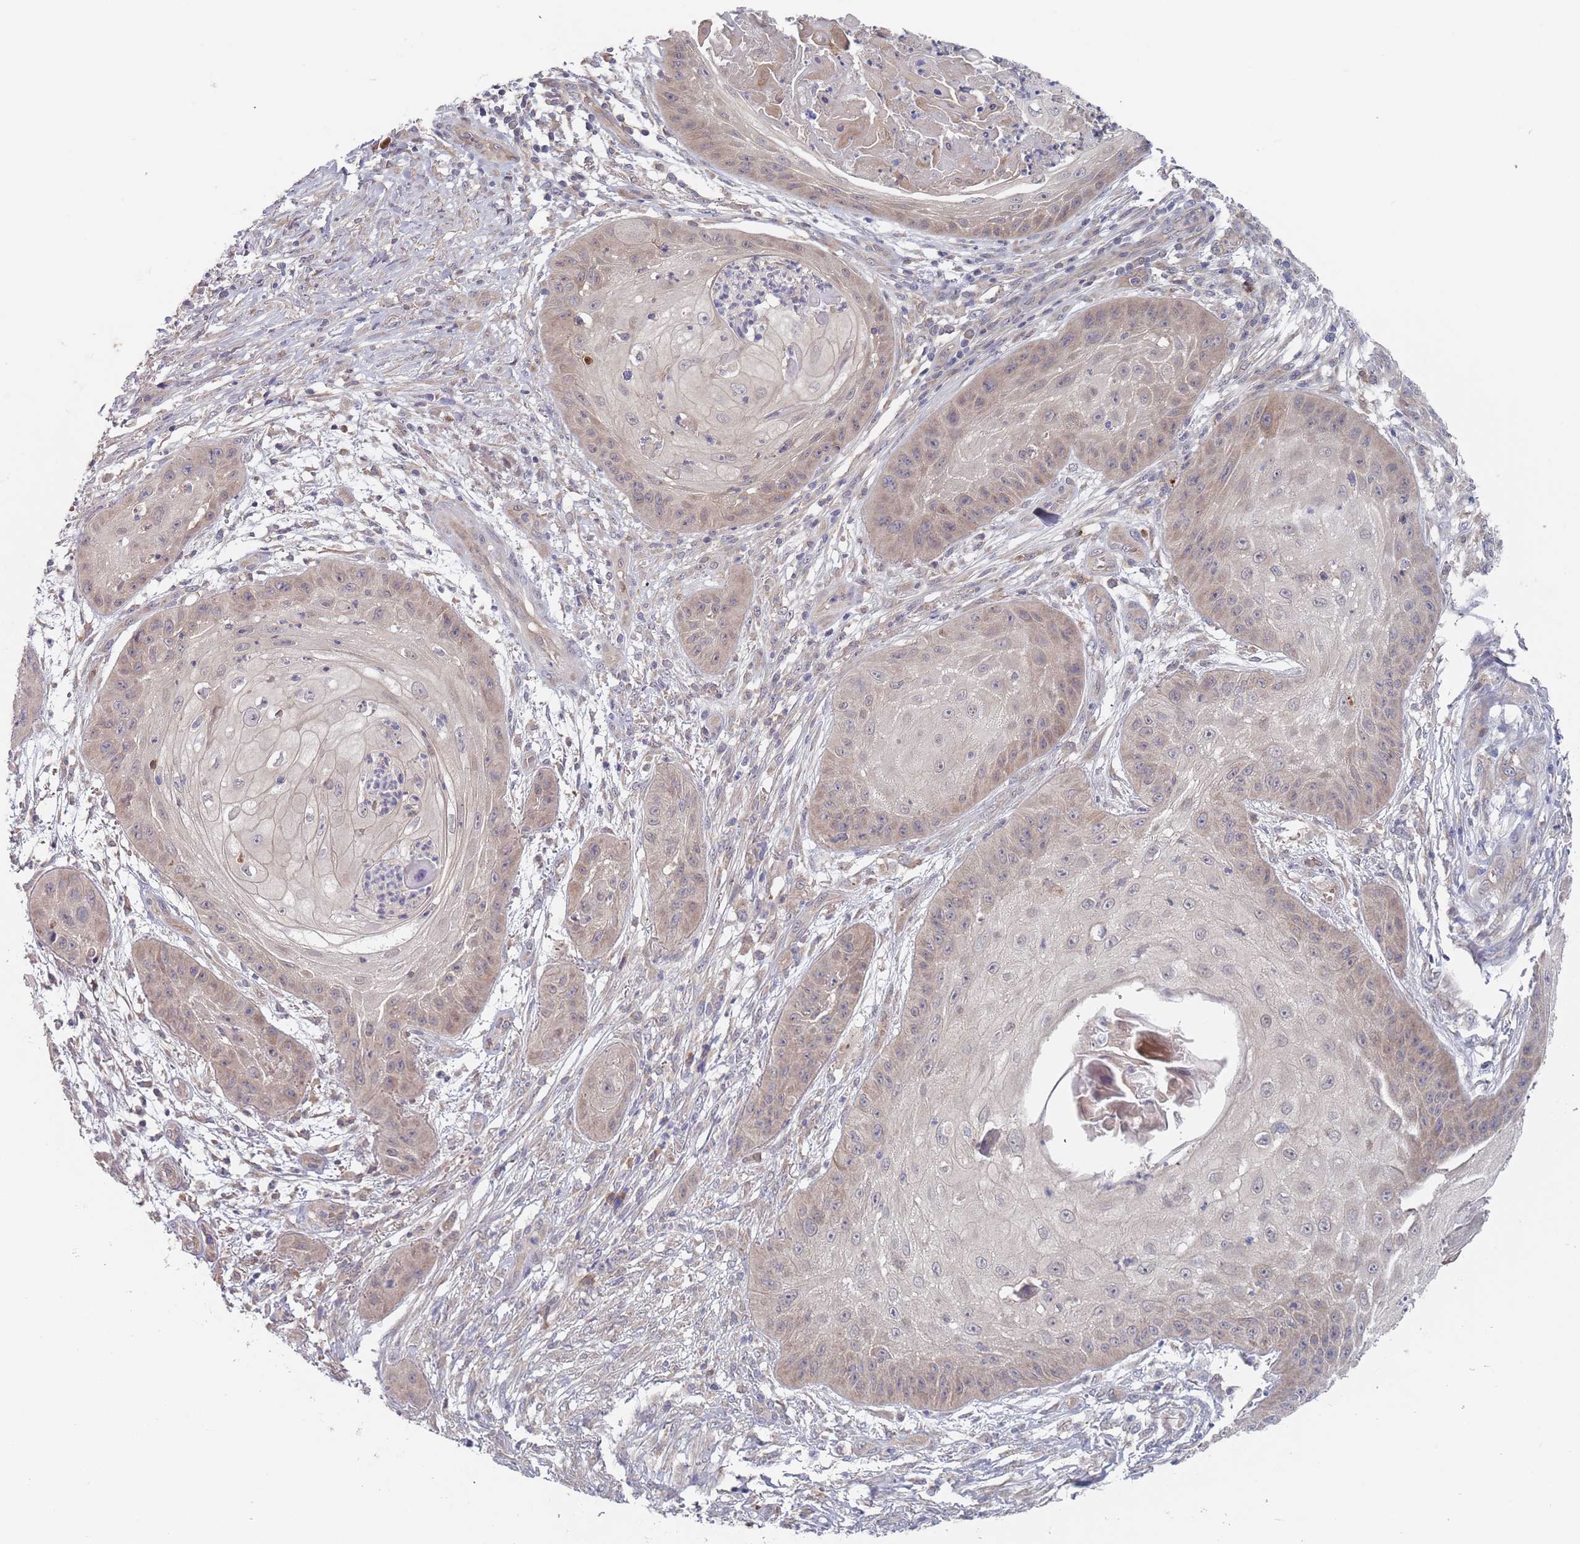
{"staining": {"intensity": "weak", "quantity": "<25%", "location": "cytoplasmic/membranous"}, "tissue": "skin cancer", "cell_type": "Tumor cells", "image_type": "cancer", "snomed": [{"axis": "morphology", "description": "Squamous cell carcinoma, NOS"}, {"axis": "topography", "description": "Skin"}], "caption": "Immunohistochemistry photomicrograph of human skin cancer stained for a protein (brown), which reveals no expression in tumor cells. Brightfield microscopy of IHC stained with DAB (brown) and hematoxylin (blue), captured at high magnification.", "gene": "ZNF140", "patient": {"sex": "male", "age": 70}}